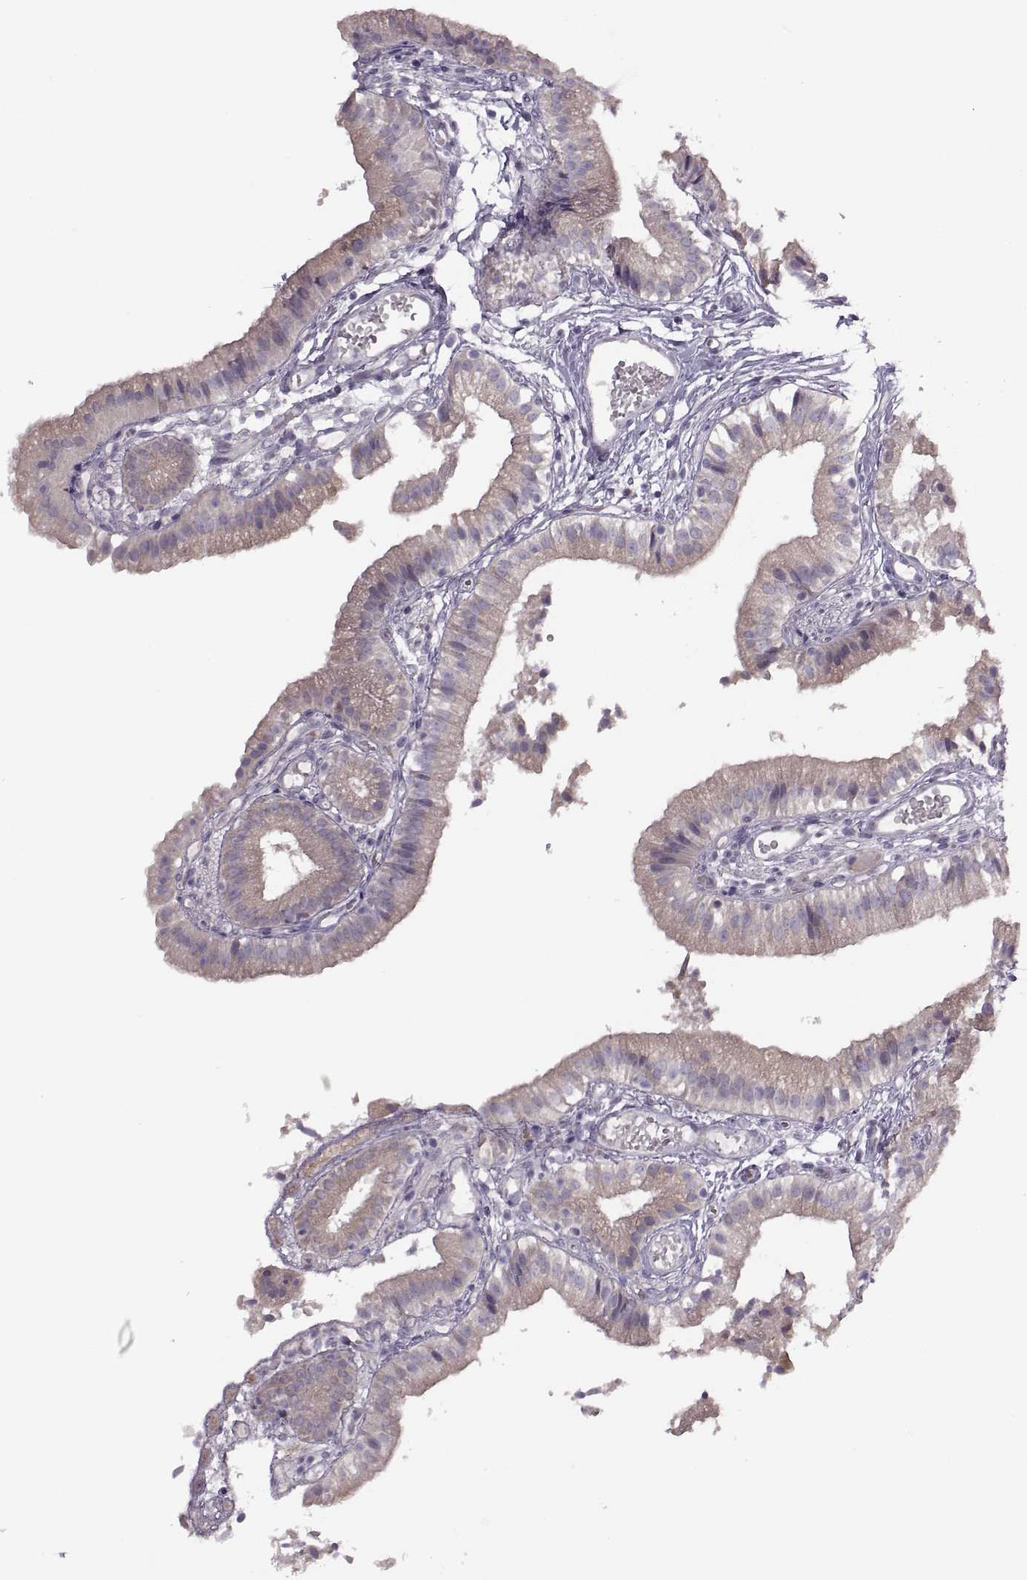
{"staining": {"intensity": "weak", "quantity": ">75%", "location": "cytoplasmic/membranous"}, "tissue": "gallbladder", "cell_type": "Glandular cells", "image_type": "normal", "snomed": [{"axis": "morphology", "description": "Normal tissue, NOS"}, {"axis": "topography", "description": "Gallbladder"}], "caption": "This micrograph exhibits normal gallbladder stained with immunohistochemistry (IHC) to label a protein in brown. The cytoplasmic/membranous of glandular cells show weak positivity for the protein. Nuclei are counter-stained blue.", "gene": "H2AP", "patient": {"sex": "female", "age": 47}}